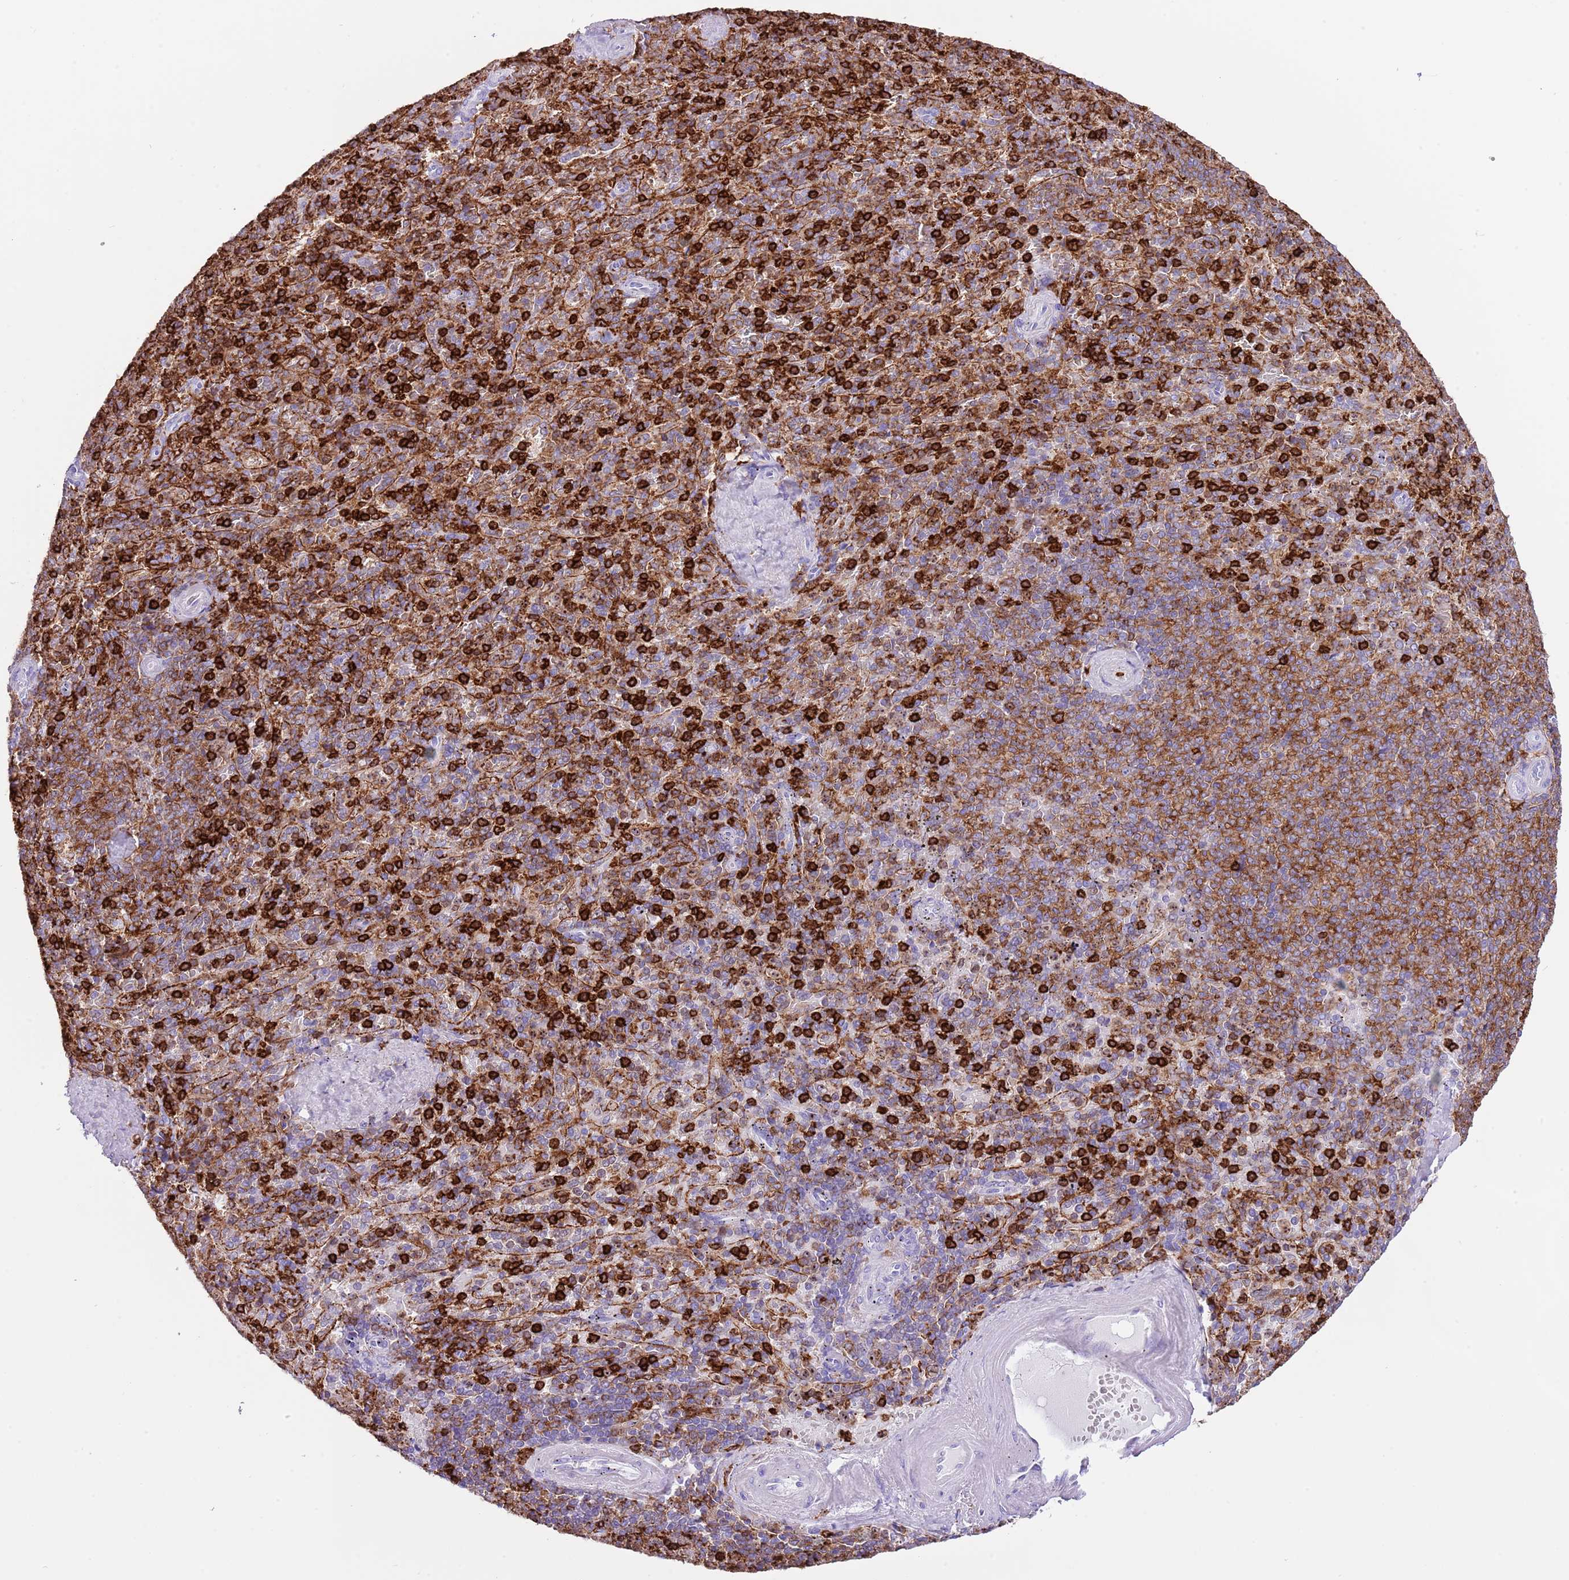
{"staining": {"intensity": "strong", "quantity": "25%-75%", "location": "cytoplasmic/membranous"}, "tissue": "spleen", "cell_type": "Cells in red pulp", "image_type": "normal", "snomed": [{"axis": "morphology", "description": "Normal tissue, NOS"}, {"axis": "topography", "description": "Spleen"}], "caption": "Spleen stained with DAB immunohistochemistry displays high levels of strong cytoplasmic/membranous expression in approximately 25%-75% of cells in red pulp.", "gene": "EFHD2", "patient": {"sex": "male", "age": 82}}